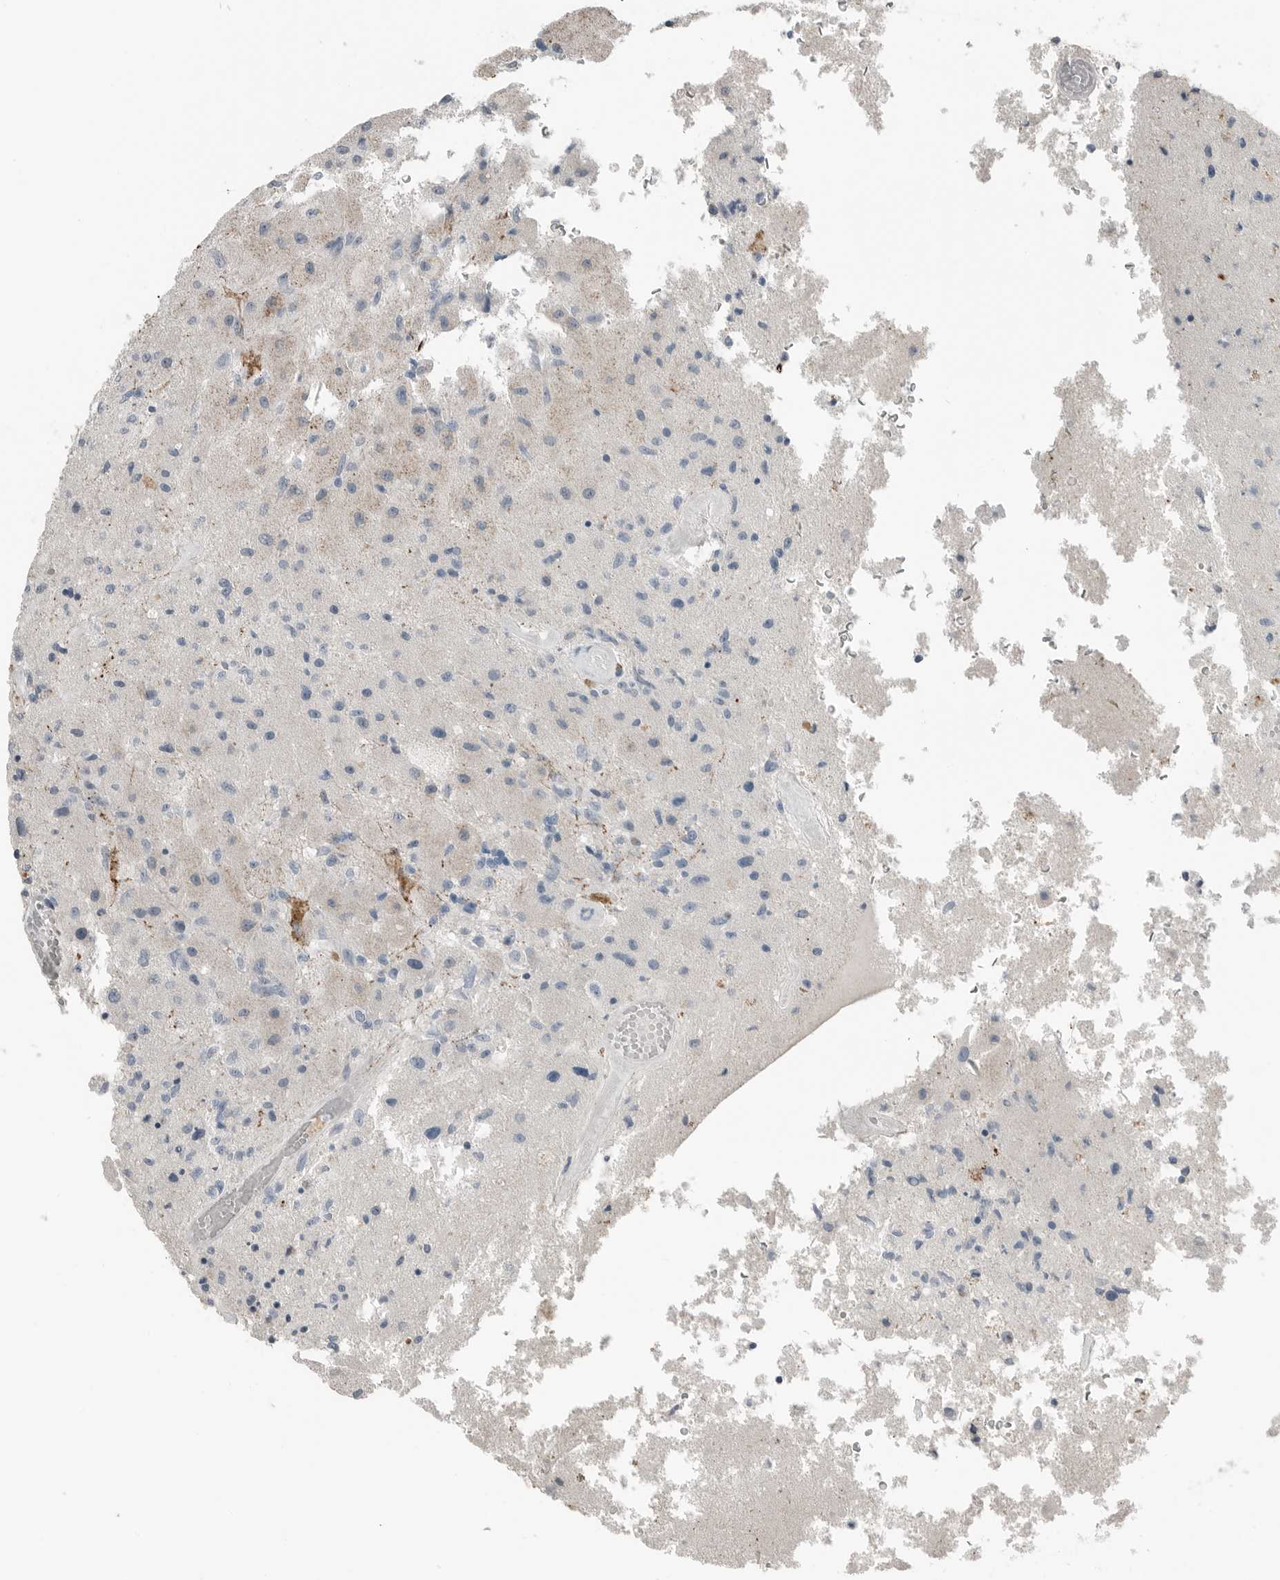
{"staining": {"intensity": "negative", "quantity": "none", "location": "none"}, "tissue": "glioma", "cell_type": "Tumor cells", "image_type": "cancer", "snomed": [{"axis": "morphology", "description": "Normal tissue, NOS"}, {"axis": "morphology", "description": "Glioma, malignant, High grade"}, {"axis": "topography", "description": "Cerebral cortex"}], "caption": "Protein analysis of glioma exhibits no significant expression in tumor cells. (Immunohistochemistry (ihc), brightfield microscopy, high magnification).", "gene": "SERPINB7", "patient": {"sex": "male", "age": 77}}